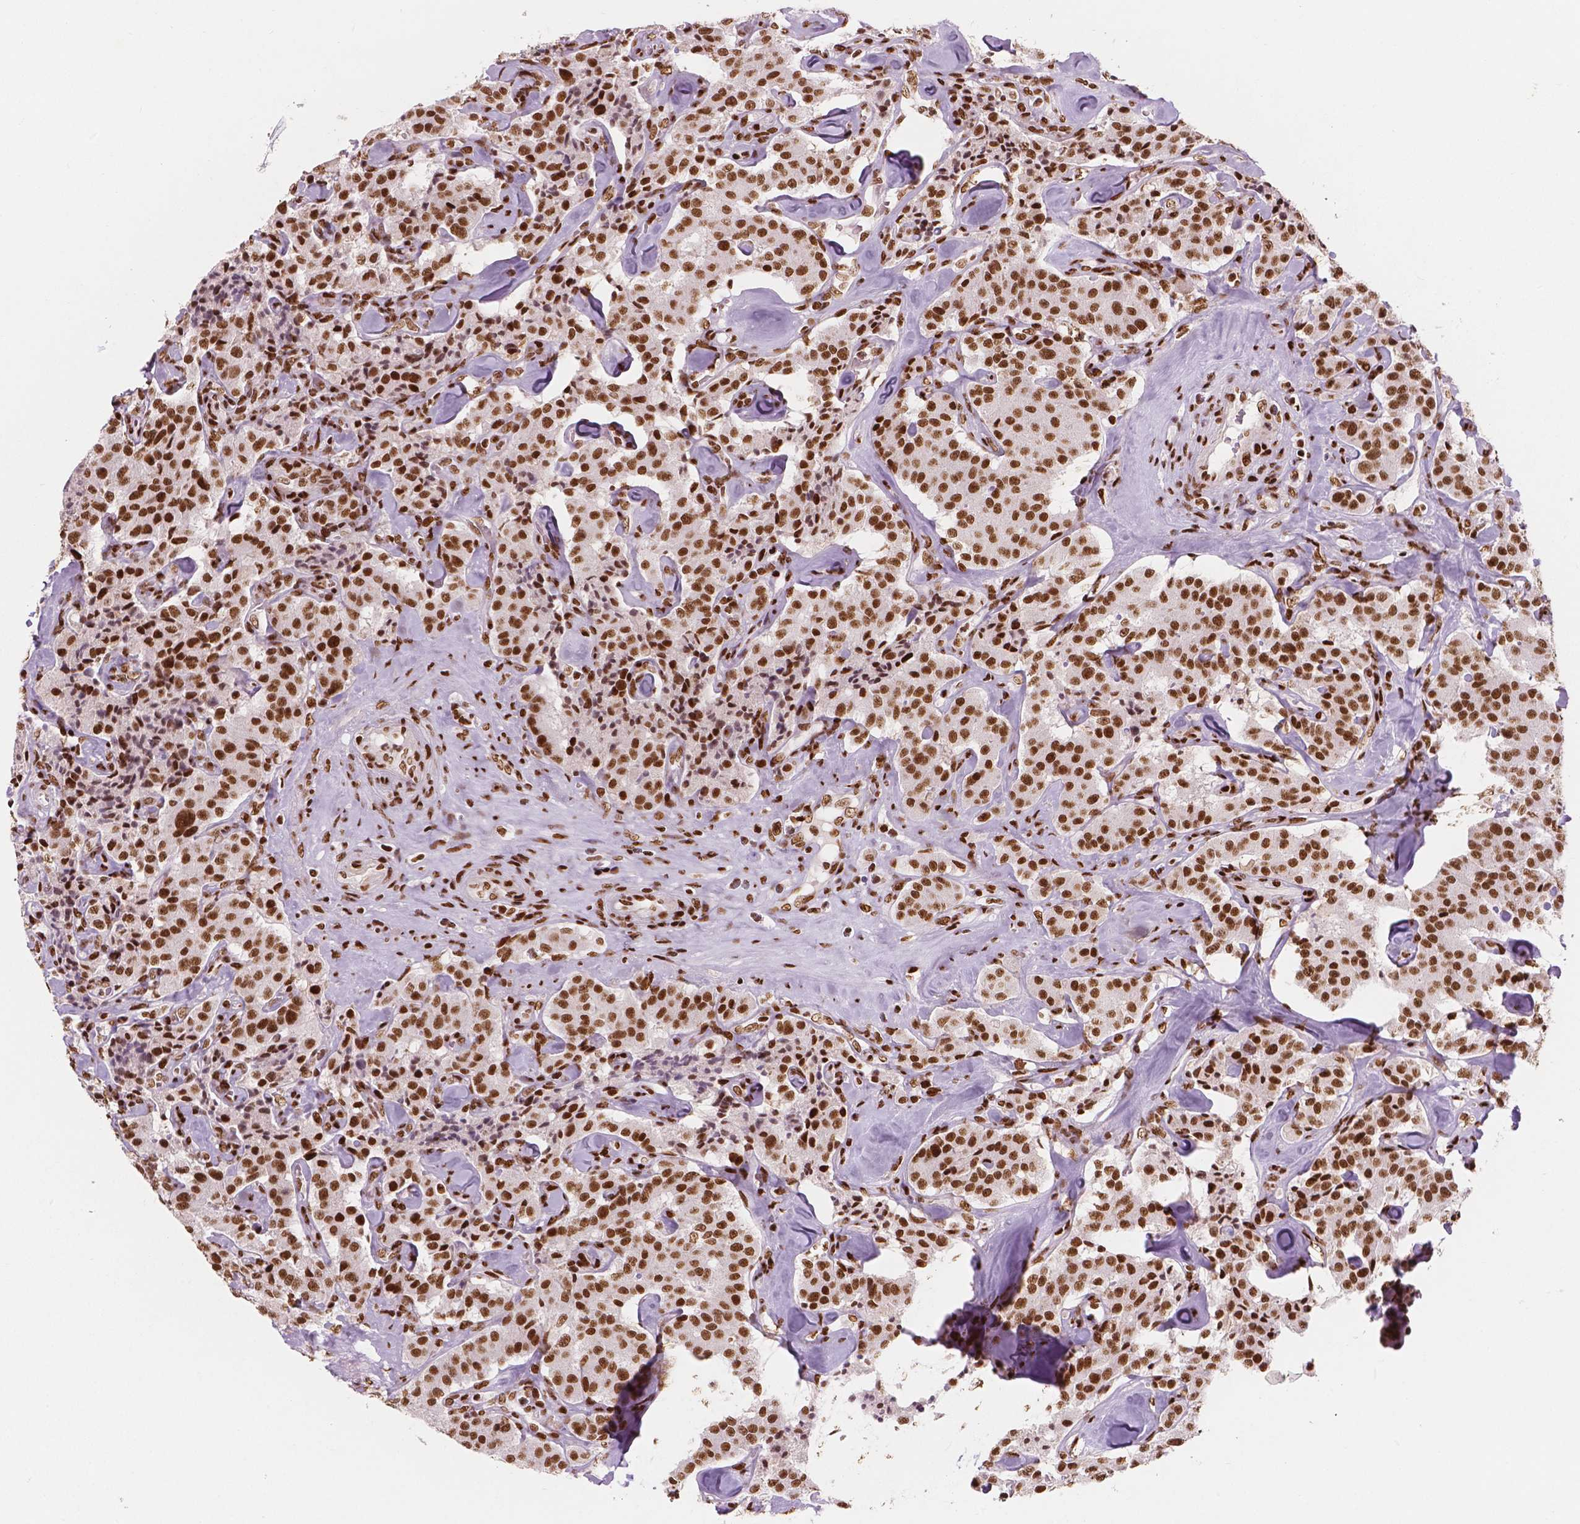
{"staining": {"intensity": "strong", "quantity": ">75%", "location": "nuclear"}, "tissue": "carcinoid", "cell_type": "Tumor cells", "image_type": "cancer", "snomed": [{"axis": "morphology", "description": "Carcinoid, malignant, NOS"}, {"axis": "topography", "description": "Pancreas"}], "caption": "Protein staining shows strong nuclear expression in about >75% of tumor cells in carcinoid.", "gene": "BRD4", "patient": {"sex": "male", "age": 41}}